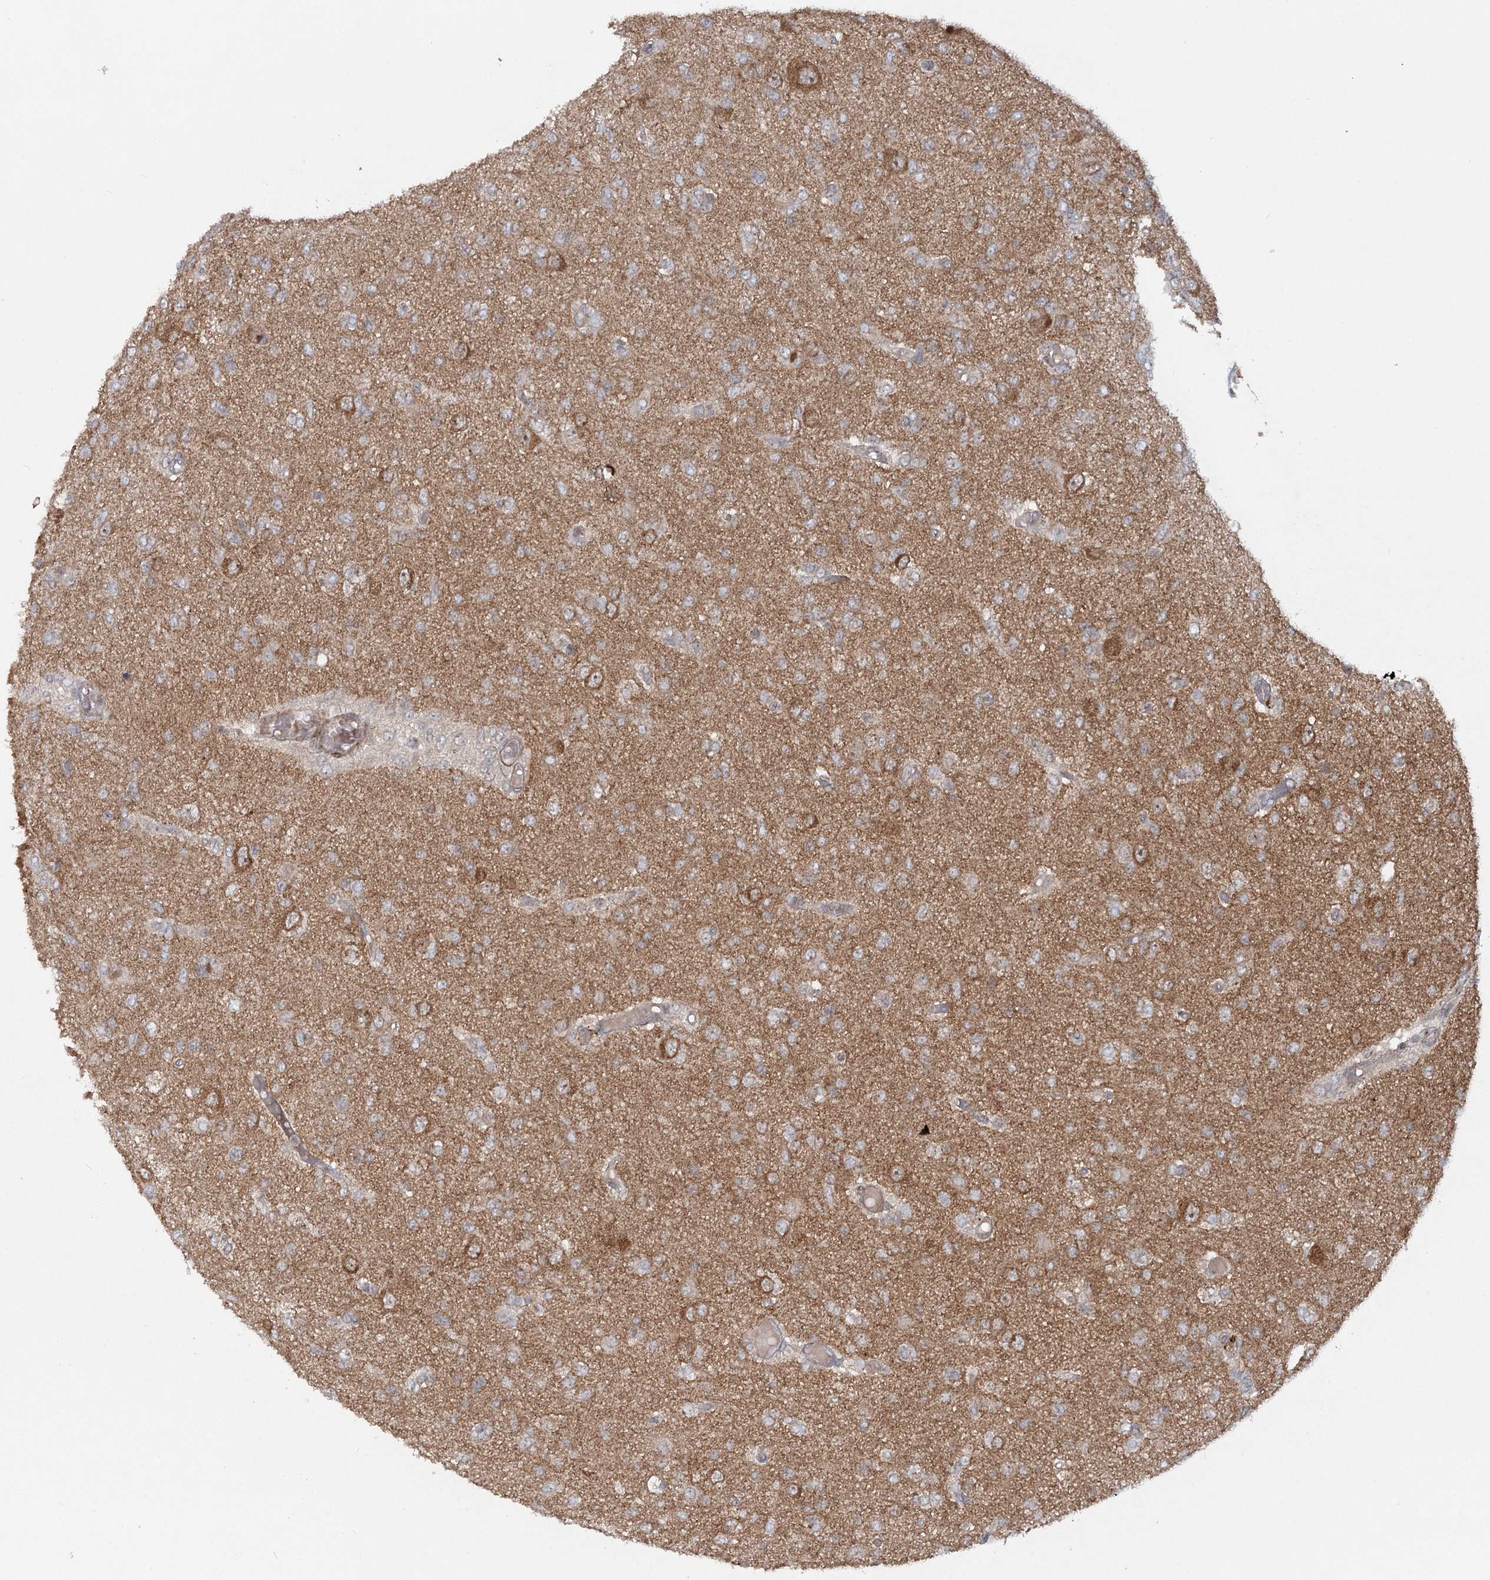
{"staining": {"intensity": "negative", "quantity": "none", "location": "none"}, "tissue": "glioma", "cell_type": "Tumor cells", "image_type": "cancer", "snomed": [{"axis": "morphology", "description": "Glioma, malignant, High grade"}, {"axis": "topography", "description": "Brain"}], "caption": "Malignant glioma (high-grade) was stained to show a protein in brown. There is no significant expression in tumor cells.", "gene": "SH2D3A", "patient": {"sex": "female", "age": 59}}